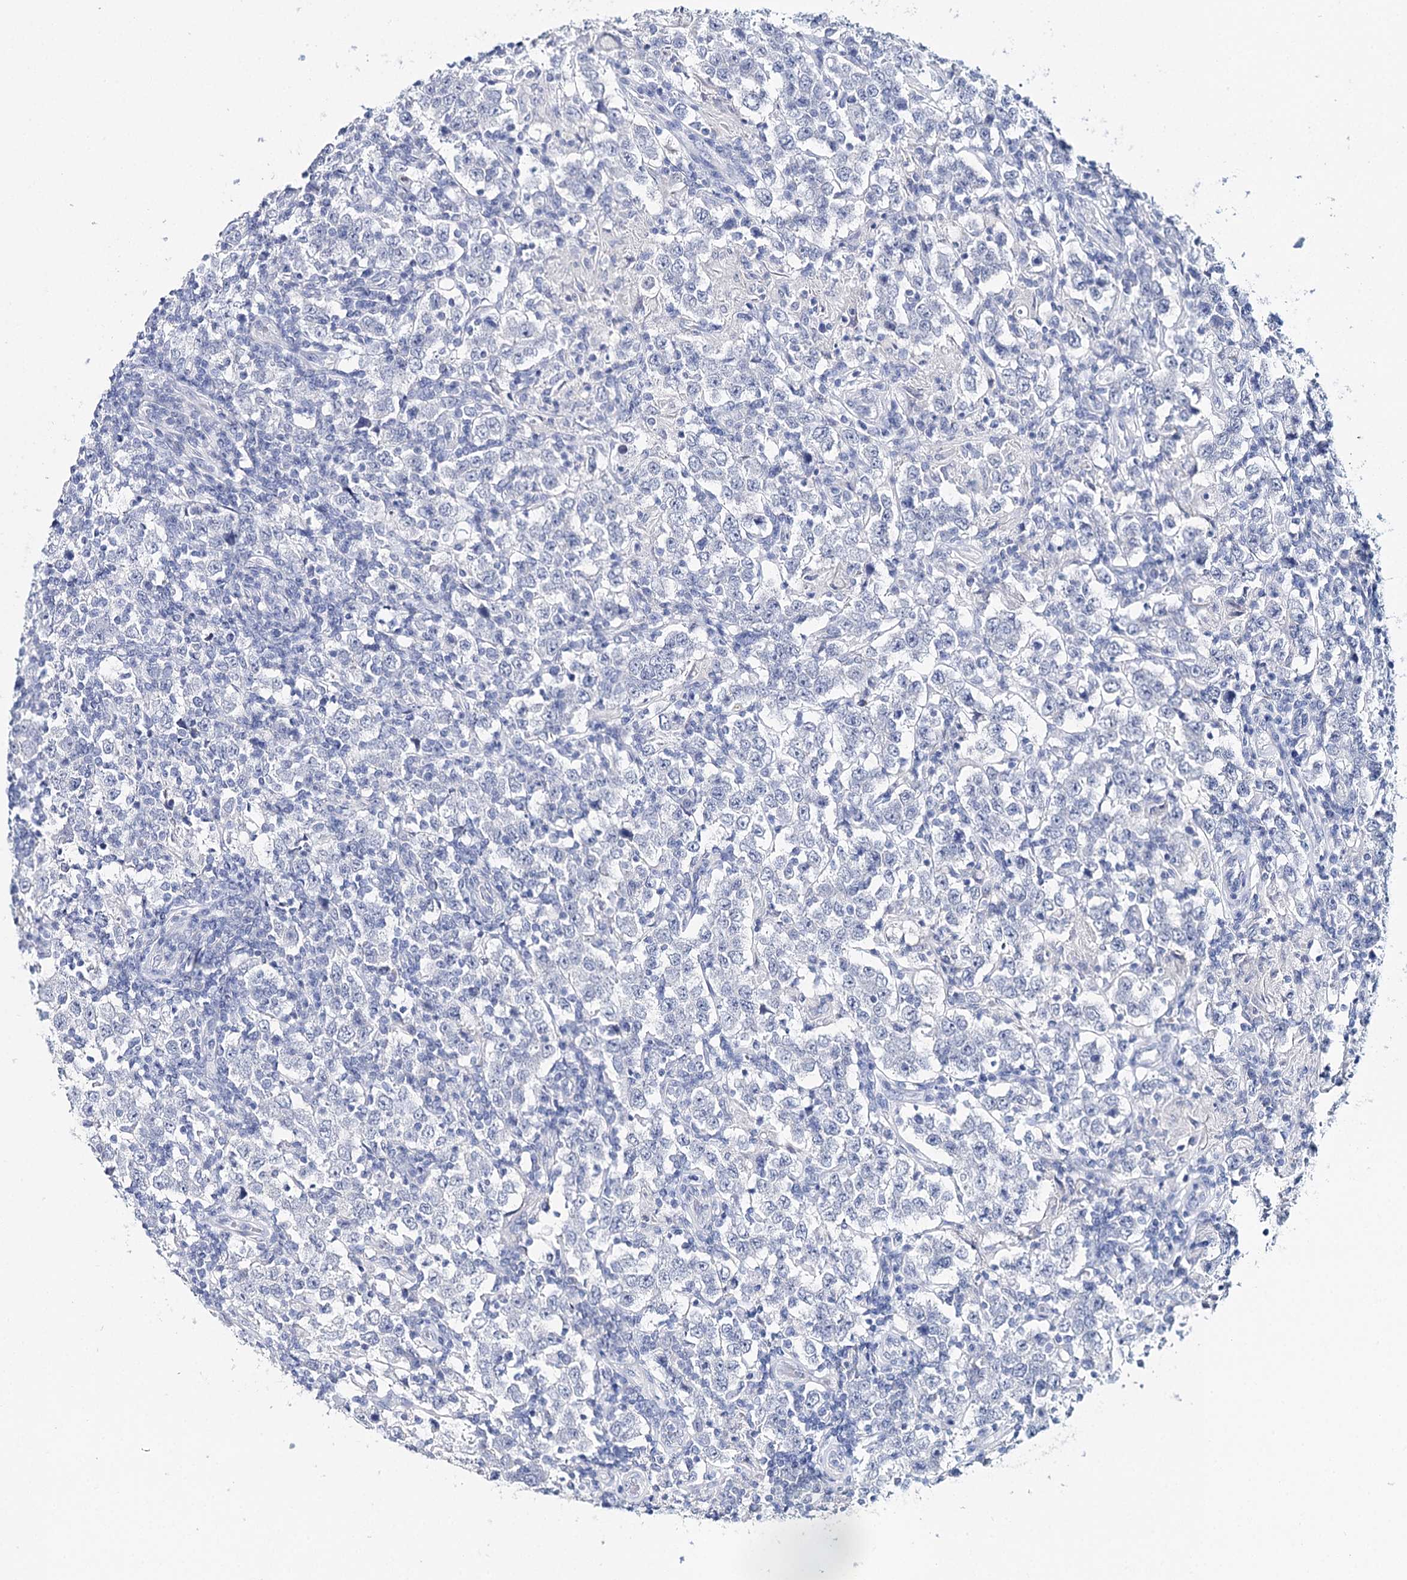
{"staining": {"intensity": "negative", "quantity": "none", "location": "none"}, "tissue": "testis cancer", "cell_type": "Tumor cells", "image_type": "cancer", "snomed": [{"axis": "morphology", "description": "Normal tissue, NOS"}, {"axis": "morphology", "description": "Urothelial carcinoma, High grade"}, {"axis": "morphology", "description": "Seminoma, NOS"}, {"axis": "morphology", "description": "Carcinoma, Embryonal, NOS"}, {"axis": "topography", "description": "Urinary bladder"}, {"axis": "topography", "description": "Testis"}], "caption": "IHC of seminoma (testis) shows no positivity in tumor cells.", "gene": "CEACAM8", "patient": {"sex": "male", "age": 41}}